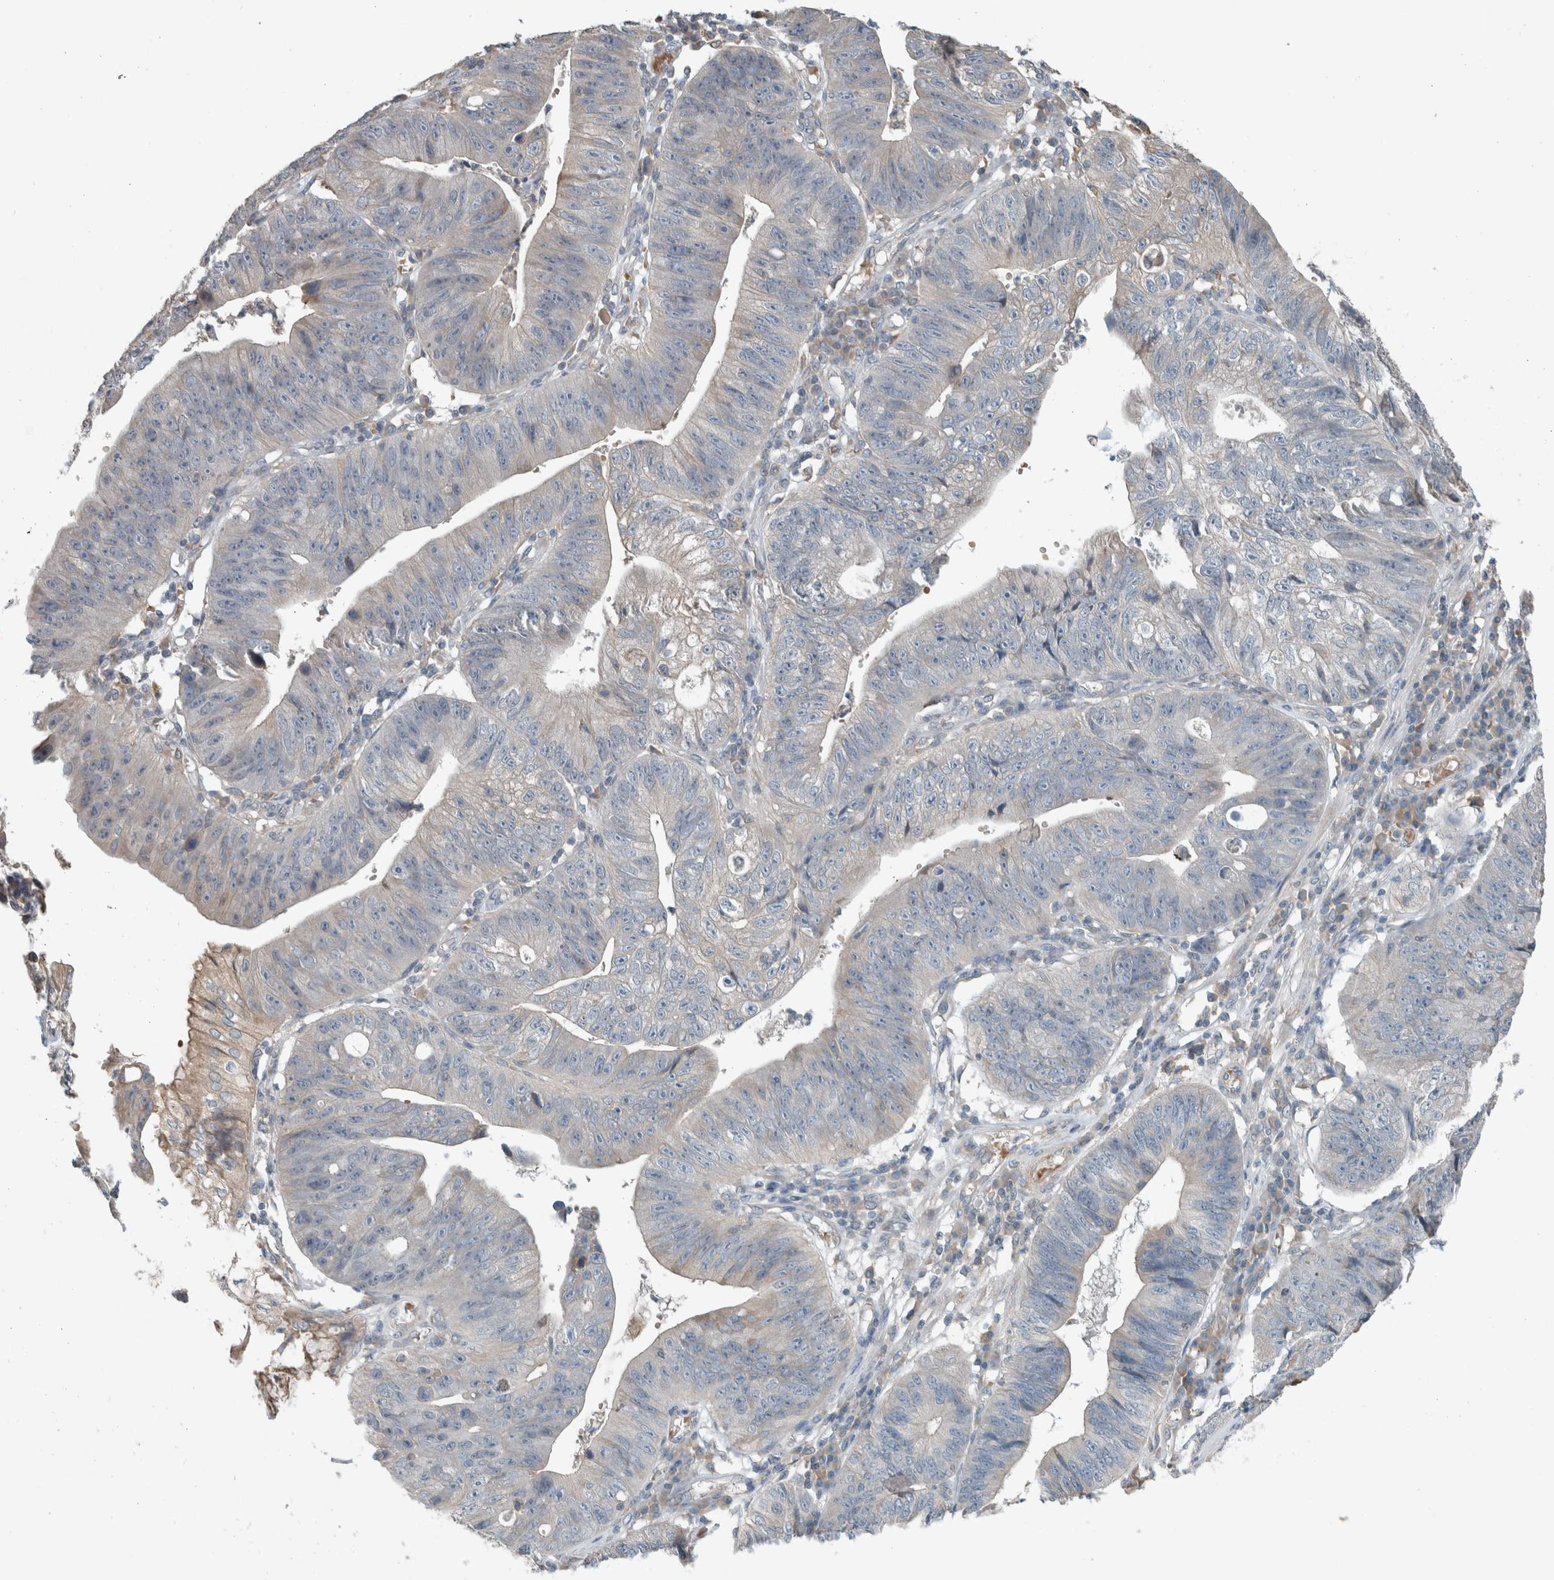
{"staining": {"intensity": "weak", "quantity": "<25%", "location": "cytoplasmic/membranous"}, "tissue": "stomach cancer", "cell_type": "Tumor cells", "image_type": "cancer", "snomed": [{"axis": "morphology", "description": "Adenocarcinoma, NOS"}, {"axis": "topography", "description": "Stomach"}], "caption": "Tumor cells are negative for protein expression in human stomach cancer (adenocarcinoma).", "gene": "JADE2", "patient": {"sex": "male", "age": 59}}